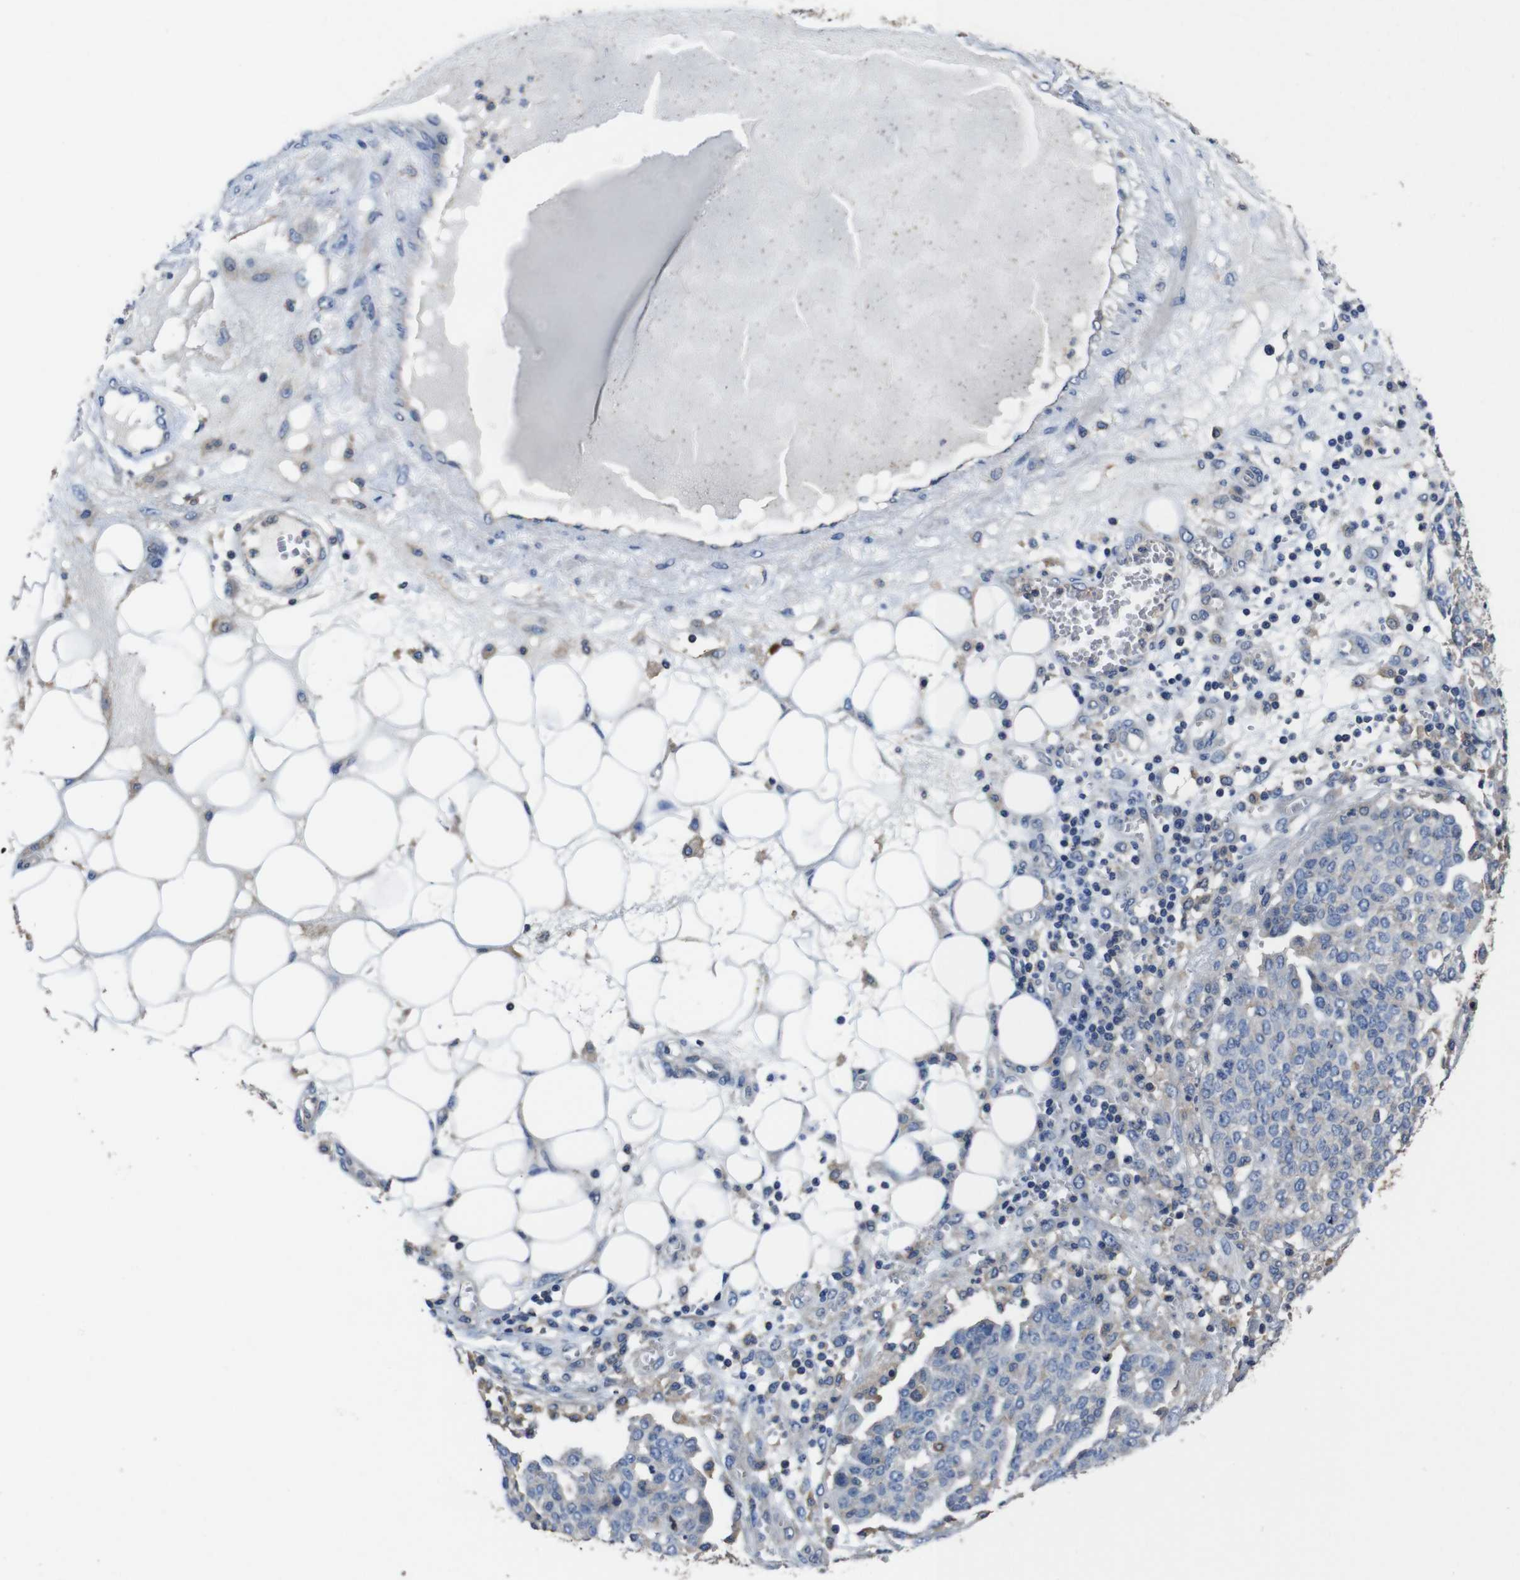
{"staining": {"intensity": "negative", "quantity": "none", "location": "none"}, "tissue": "ovarian cancer", "cell_type": "Tumor cells", "image_type": "cancer", "snomed": [{"axis": "morphology", "description": "Cystadenocarcinoma, serous, NOS"}, {"axis": "topography", "description": "Soft tissue"}, {"axis": "topography", "description": "Ovary"}], "caption": "Immunohistochemistry of human serous cystadenocarcinoma (ovarian) displays no expression in tumor cells.", "gene": "GLIPR1", "patient": {"sex": "female", "age": 57}}